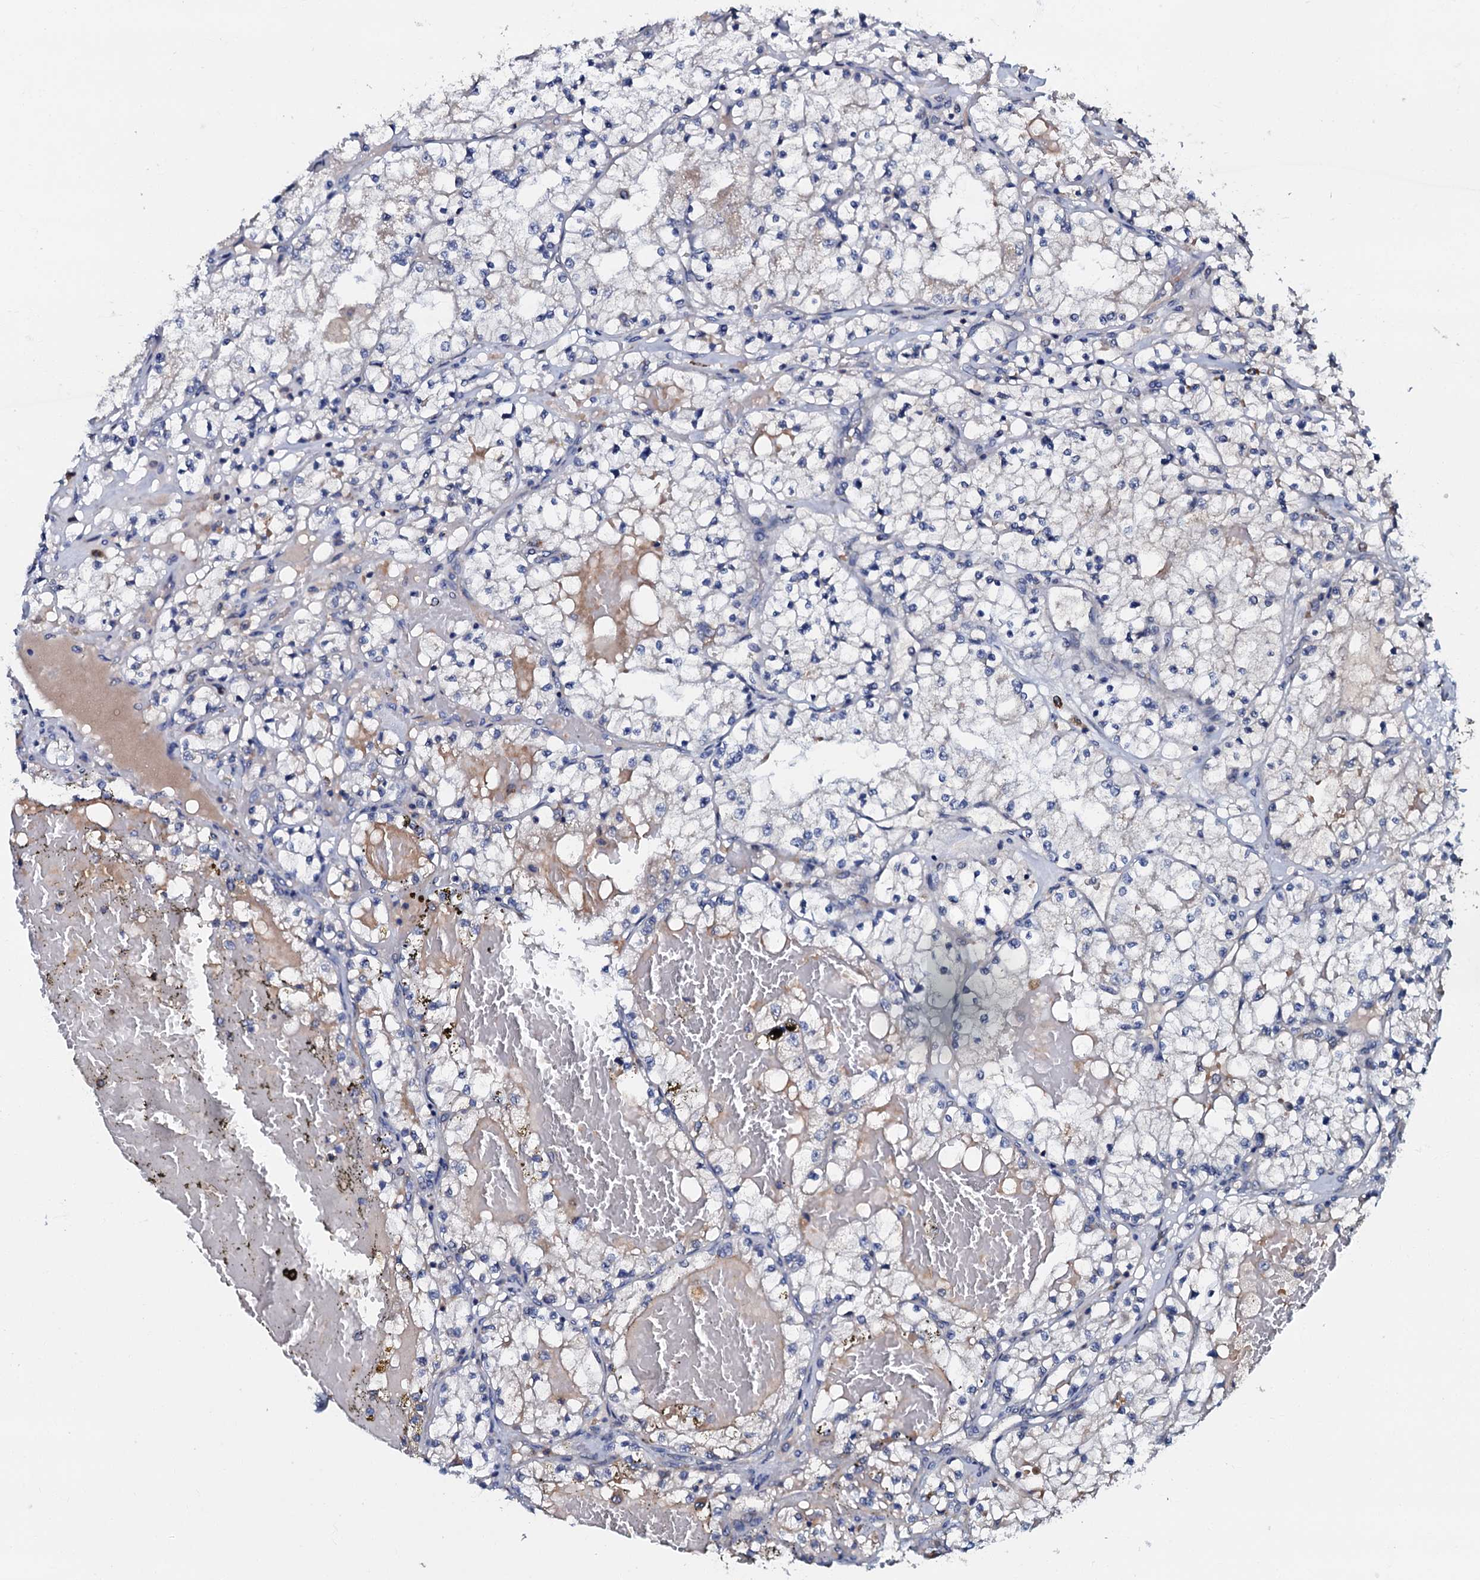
{"staining": {"intensity": "negative", "quantity": "none", "location": "none"}, "tissue": "renal cancer", "cell_type": "Tumor cells", "image_type": "cancer", "snomed": [{"axis": "morphology", "description": "Normal tissue, NOS"}, {"axis": "morphology", "description": "Adenocarcinoma, NOS"}, {"axis": "topography", "description": "Kidney"}], "caption": "The image reveals no significant expression in tumor cells of adenocarcinoma (renal).", "gene": "CPNE2", "patient": {"sex": "male", "age": 68}}